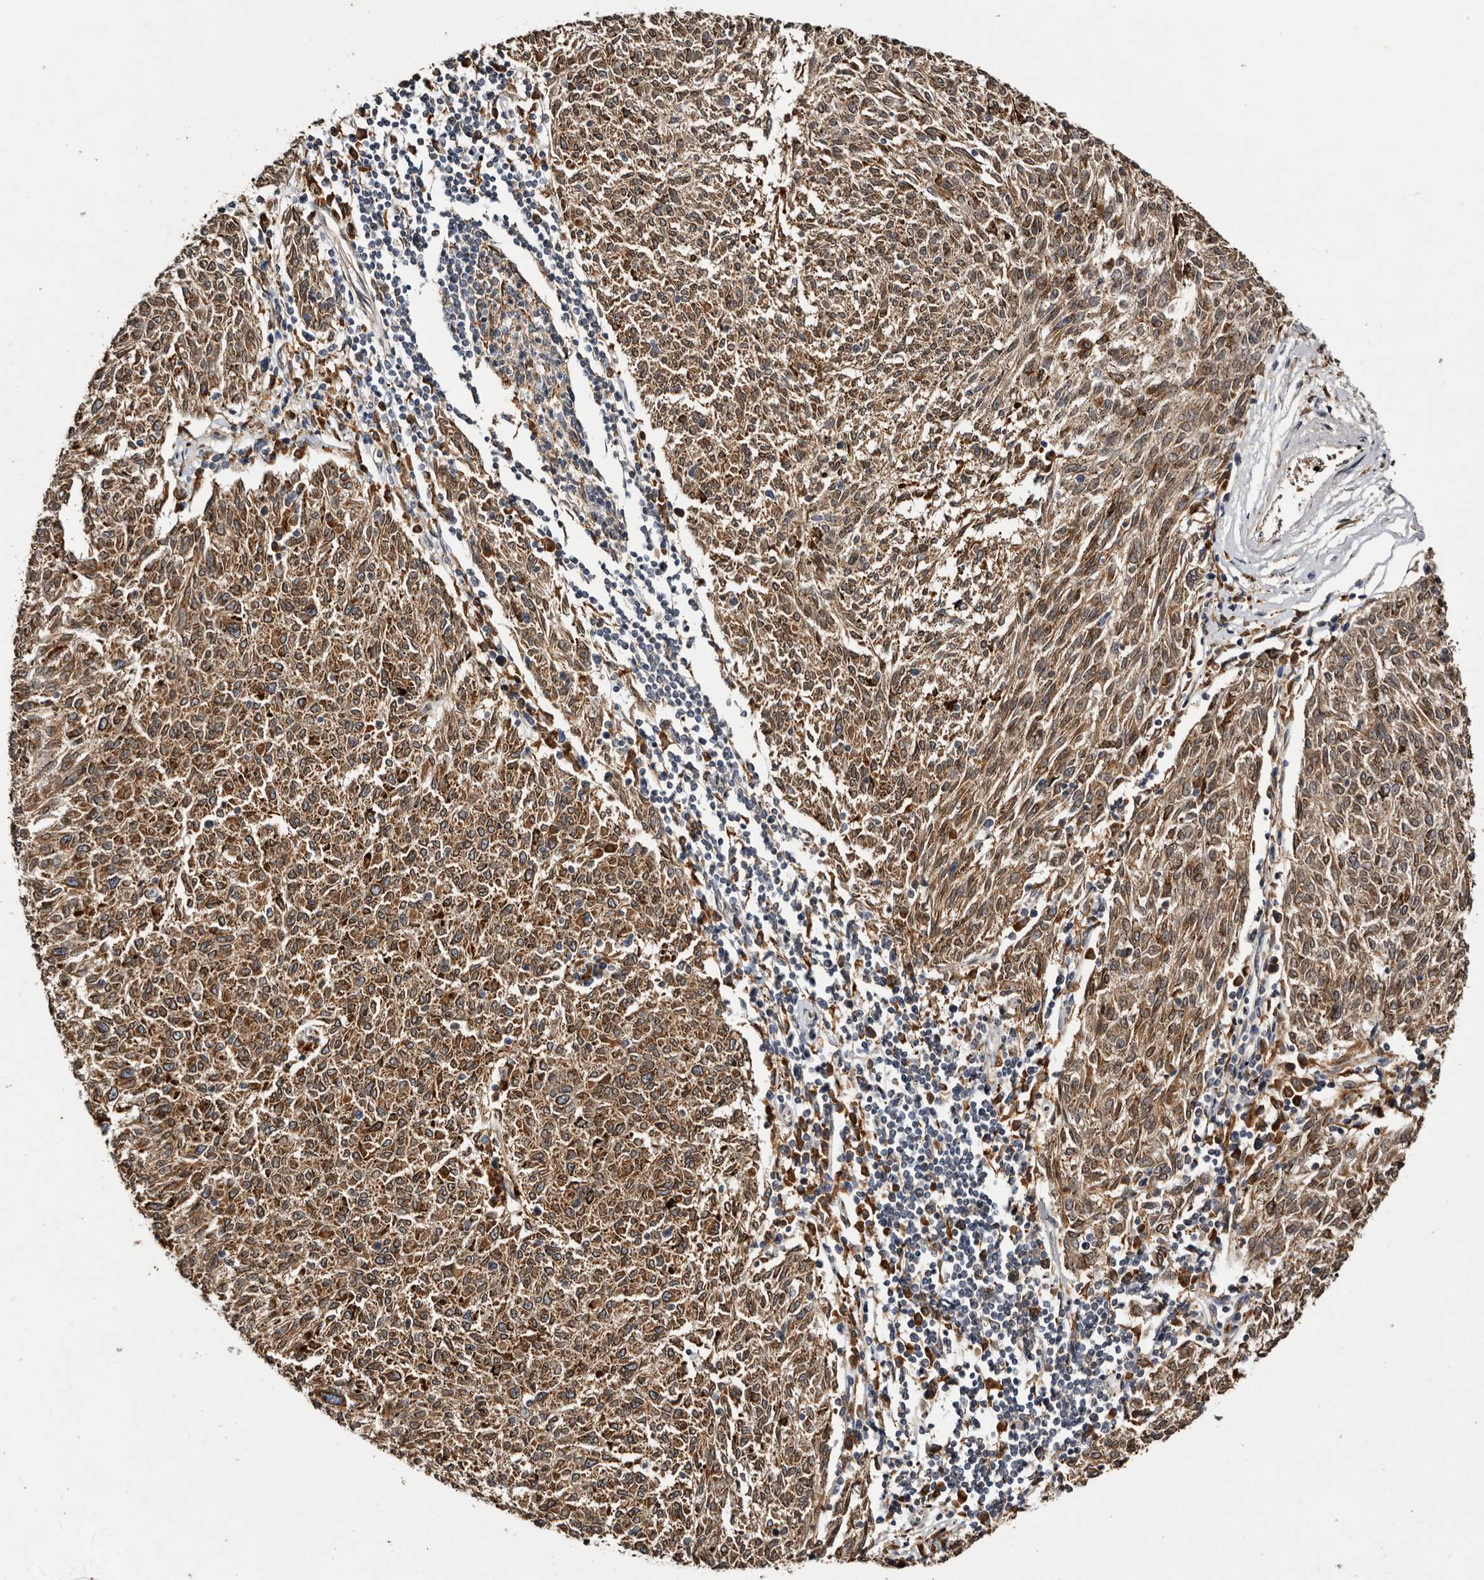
{"staining": {"intensity": "strong", "quantity": ">75%", "location": "cytoplasmic/membranous"}, "tissue": "melanoma", "cell_type": "Tumor cells", "image_type": "cancer", "snomed": [{"axis": "morphology", "description": "Malignant melanoma, NOS"}, {"axis": "topography", "description": "Skin"}], "caption": "A high amount of strong cytoplasmic/membranous staining is appreciated in approximately >75% of tumor cells in malignant melanoma tissue.", "gene": "INKA2", "patient": {"sex": "female", "age": 72}}